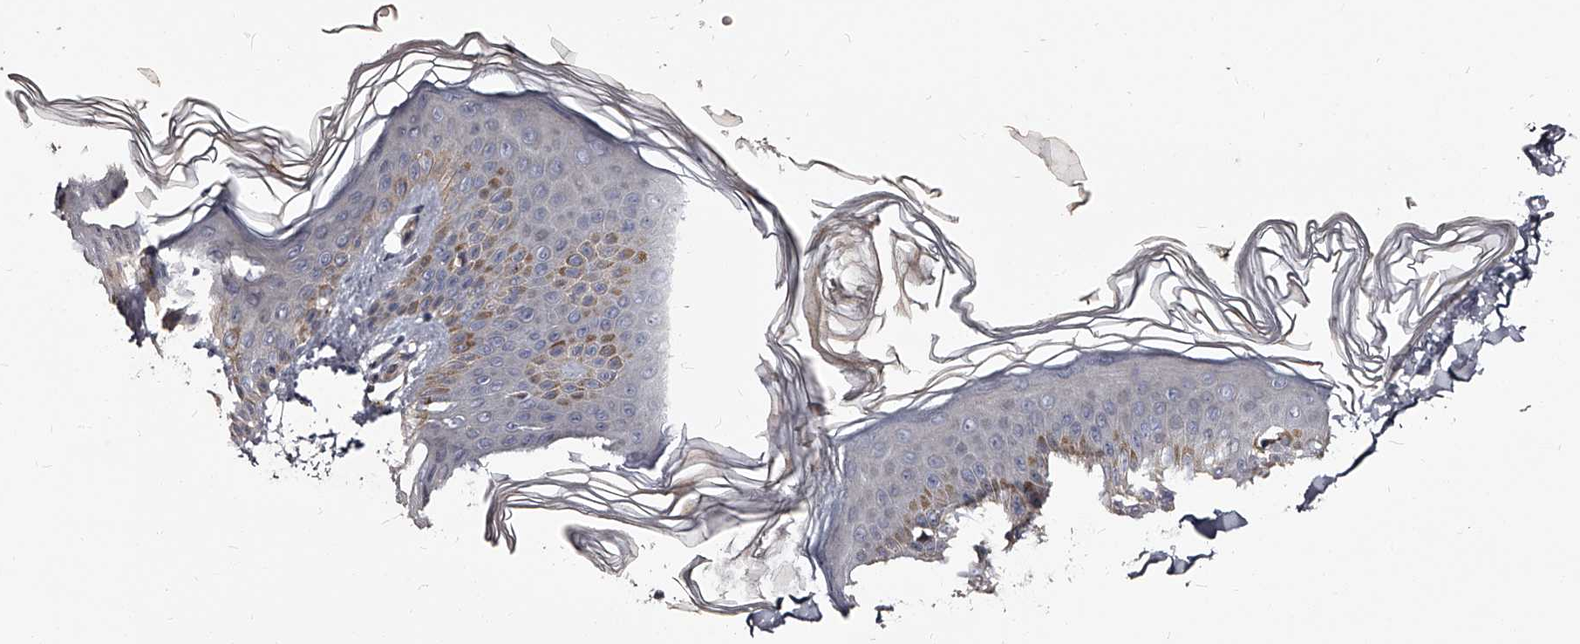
{"staining": {"intensity": "moderate", "quantity": "<25%", "location": "cytoplasmic/membranous"}, "tissue": "skin", "cell_type": "Keratinocytes", "image_type": "normal", "snomed": [{"axis": "morphology", "description": "Normal tissue, NOS"}, {"axis": "morphology", "description": "Neoplasm, benign, NOS"}, {"axis": "topography", "description": "Skin"}, {"axis": "topography", "description": "Soft tissue"}], "caption": "Immunohistochemical staining of unremarkable skin reveals <25% levels of moderate cytoplasmic/membranous protein expression in approximately <25% of keratinocytes. (Stains: DAB (3,3'-diaminobenzidine) in brown, nuclei in blue, Microscopy: brightfield microscopy at high magnification).", "gene": "RSC1A1", "patient": {"sex": "male", "age": 26}}